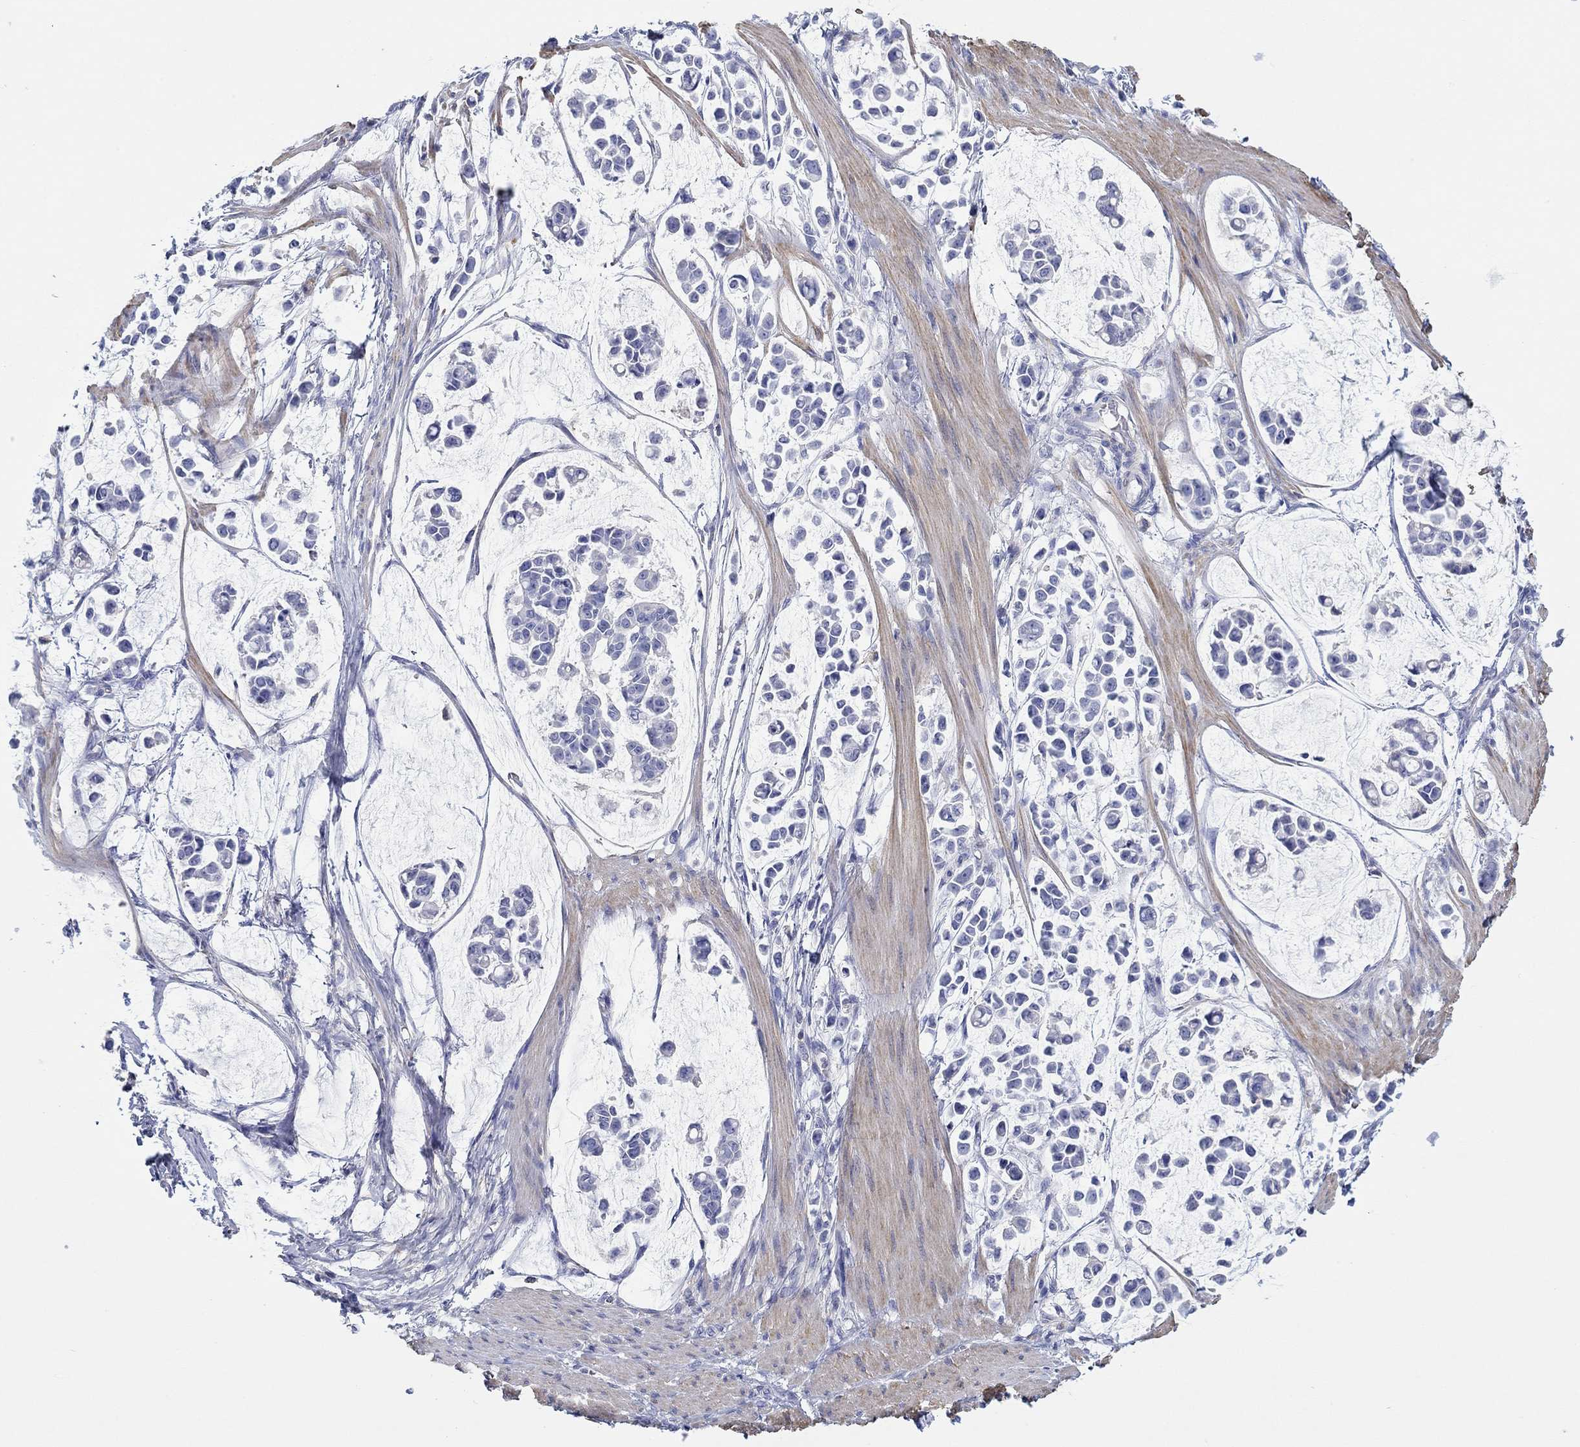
{"staining": {"intensity": "negative", "quantity": "none", "location": "none"}, "tissue": "stomach cancer", "cell_type": "Tumor cells", "image_type": "cancer", "snomed": [{"axis": "morphology", "description": "Adenocarcinoma, NOS"}, {"axis": "topography", "description": "Stomach"}], "caption": "Tumor cells are negative for protein expression in human stomach cancer.", "gene": "PPIL6", "patient": {"sex": "male", "age": 82}}